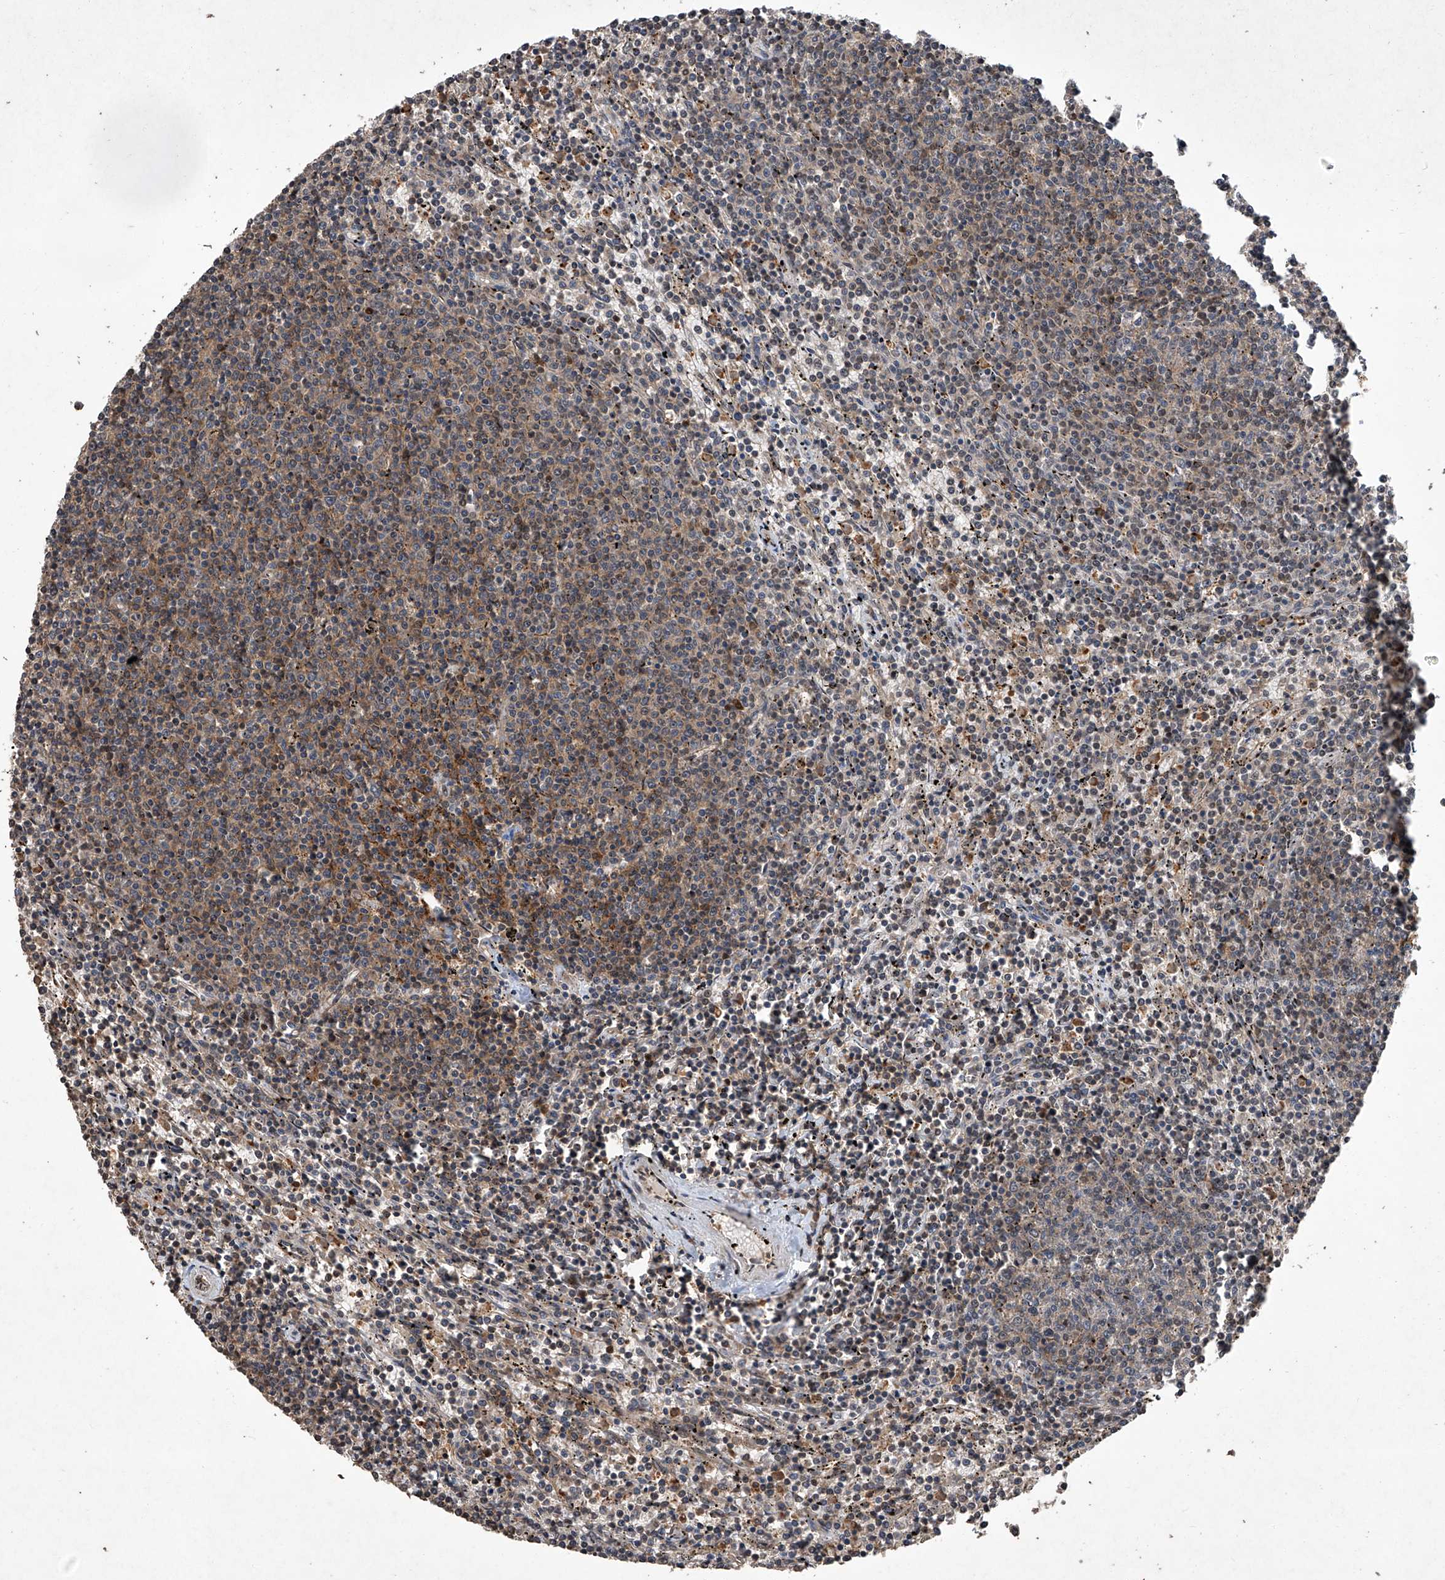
{"staining": {"intensity": "weak", "quantity": "<25%", "location": "cytoplasmic/membranous"}, "tissue": "lymphoma", "cell_type": "Tumor cells", "image_type": "cancer", "snomed": [{"axis": "morphology", "description": "Malignant lymphoma, non-Hodgkin's type, Low grade"}, {"axis": "topography", "description": "Spleen"}], "caption": "DAB immunohistochemical staining of malignant lymphoma, non-Hodgkin's type (low-grade) reveals no significant staining in tumor cells.", "gene": "TSNAX", "patient": {"sex": "female", "age": 50}}